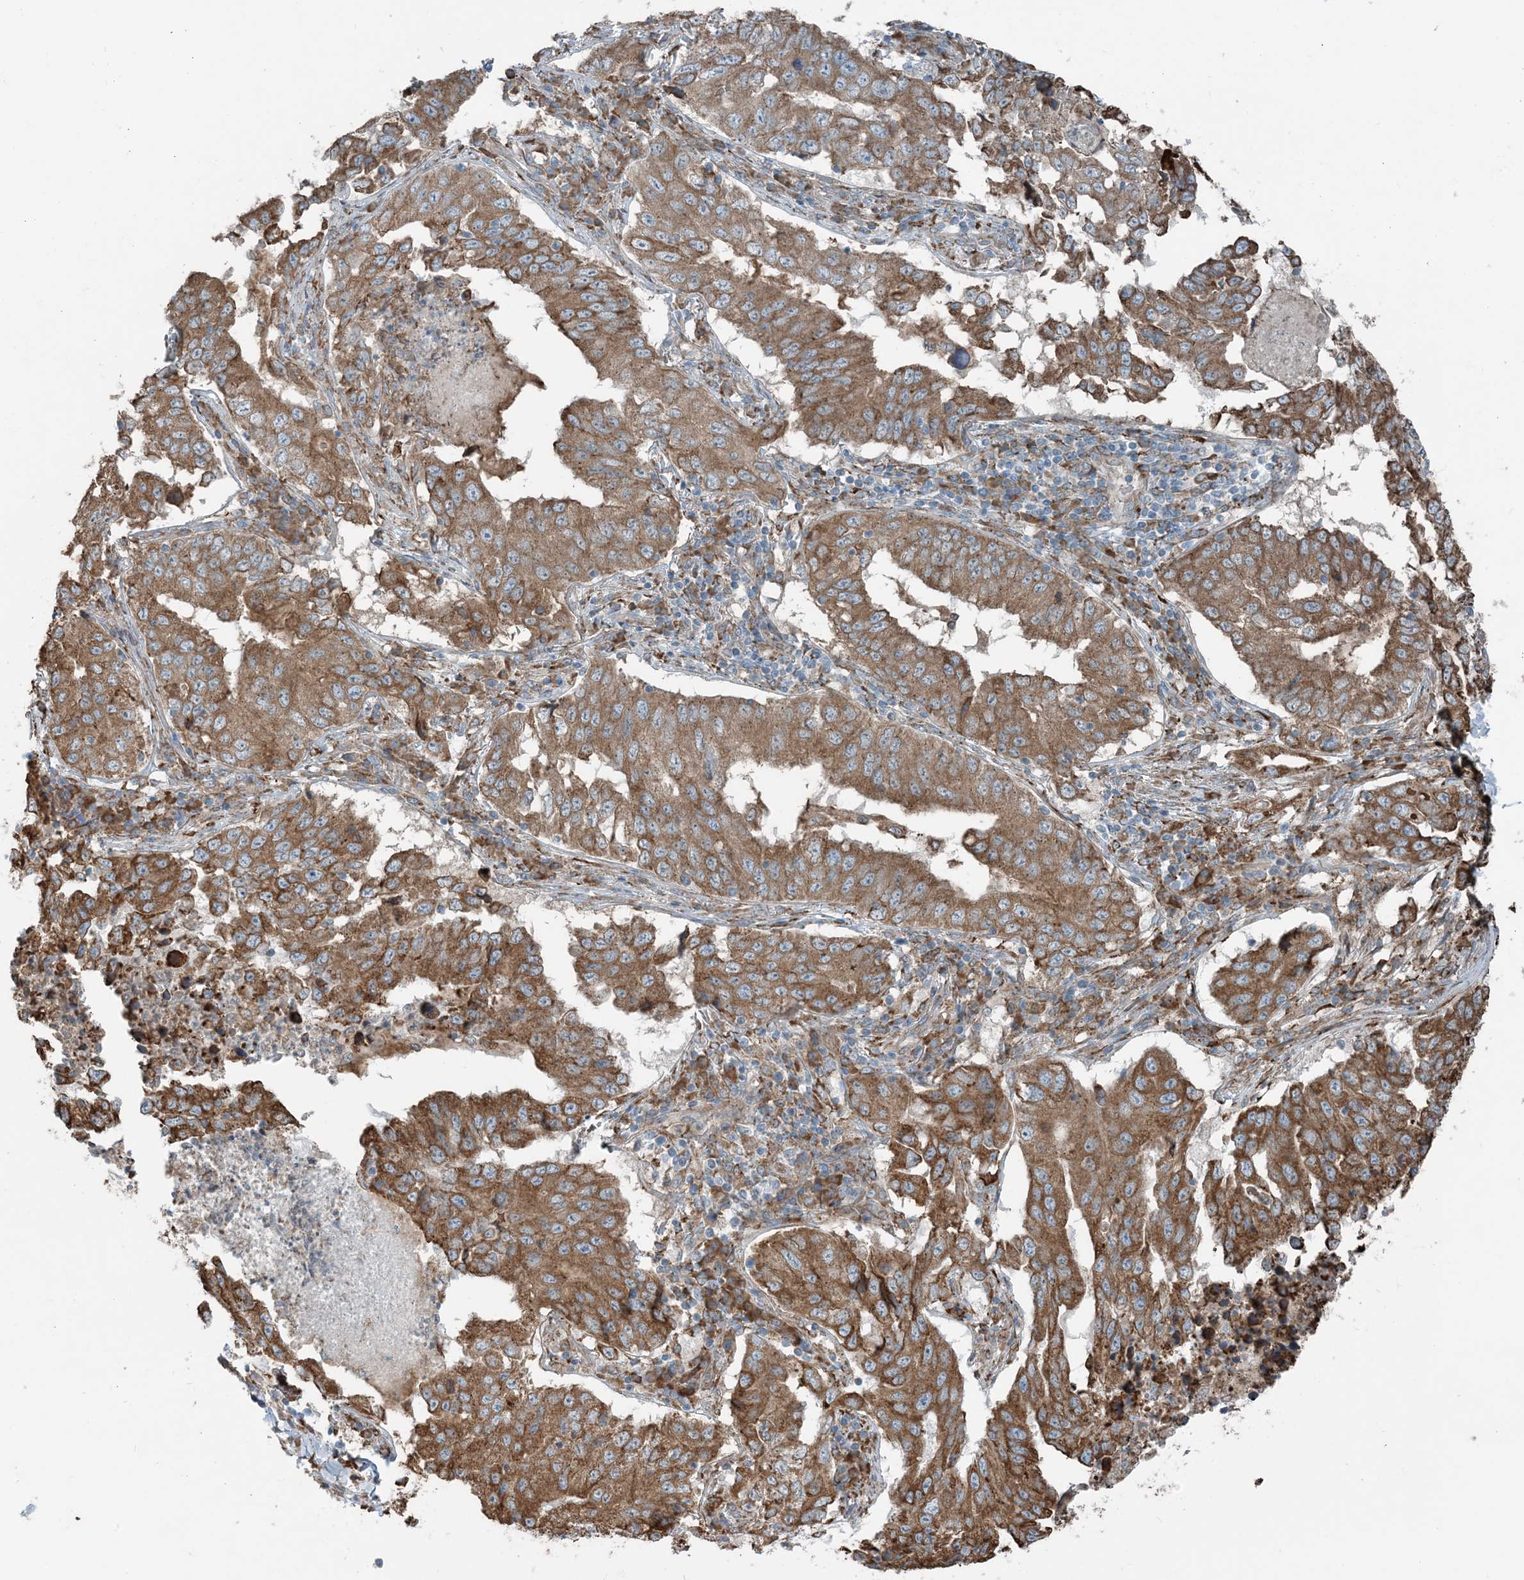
{"staining": {"intensity": "moderate", "quantity": ">75%", "location": "cytoplasmic/membranous"}, "tissue": "lung cancer", "cell_type": "Tumor cells", "image_type": "cancer", "snomed": [{"axis": "morphology", "description": "Adenocarcinoma, NOS"}, {"axis": "topography", "description": "Lung"}], "caption": "Protein staining reveals moderate cytoplasmic/membranous staining in about >75% of tumor cells in lung adenocarcinoma.", "gene": "CERKL", "patient": {"sex": "female", "age": 51}}